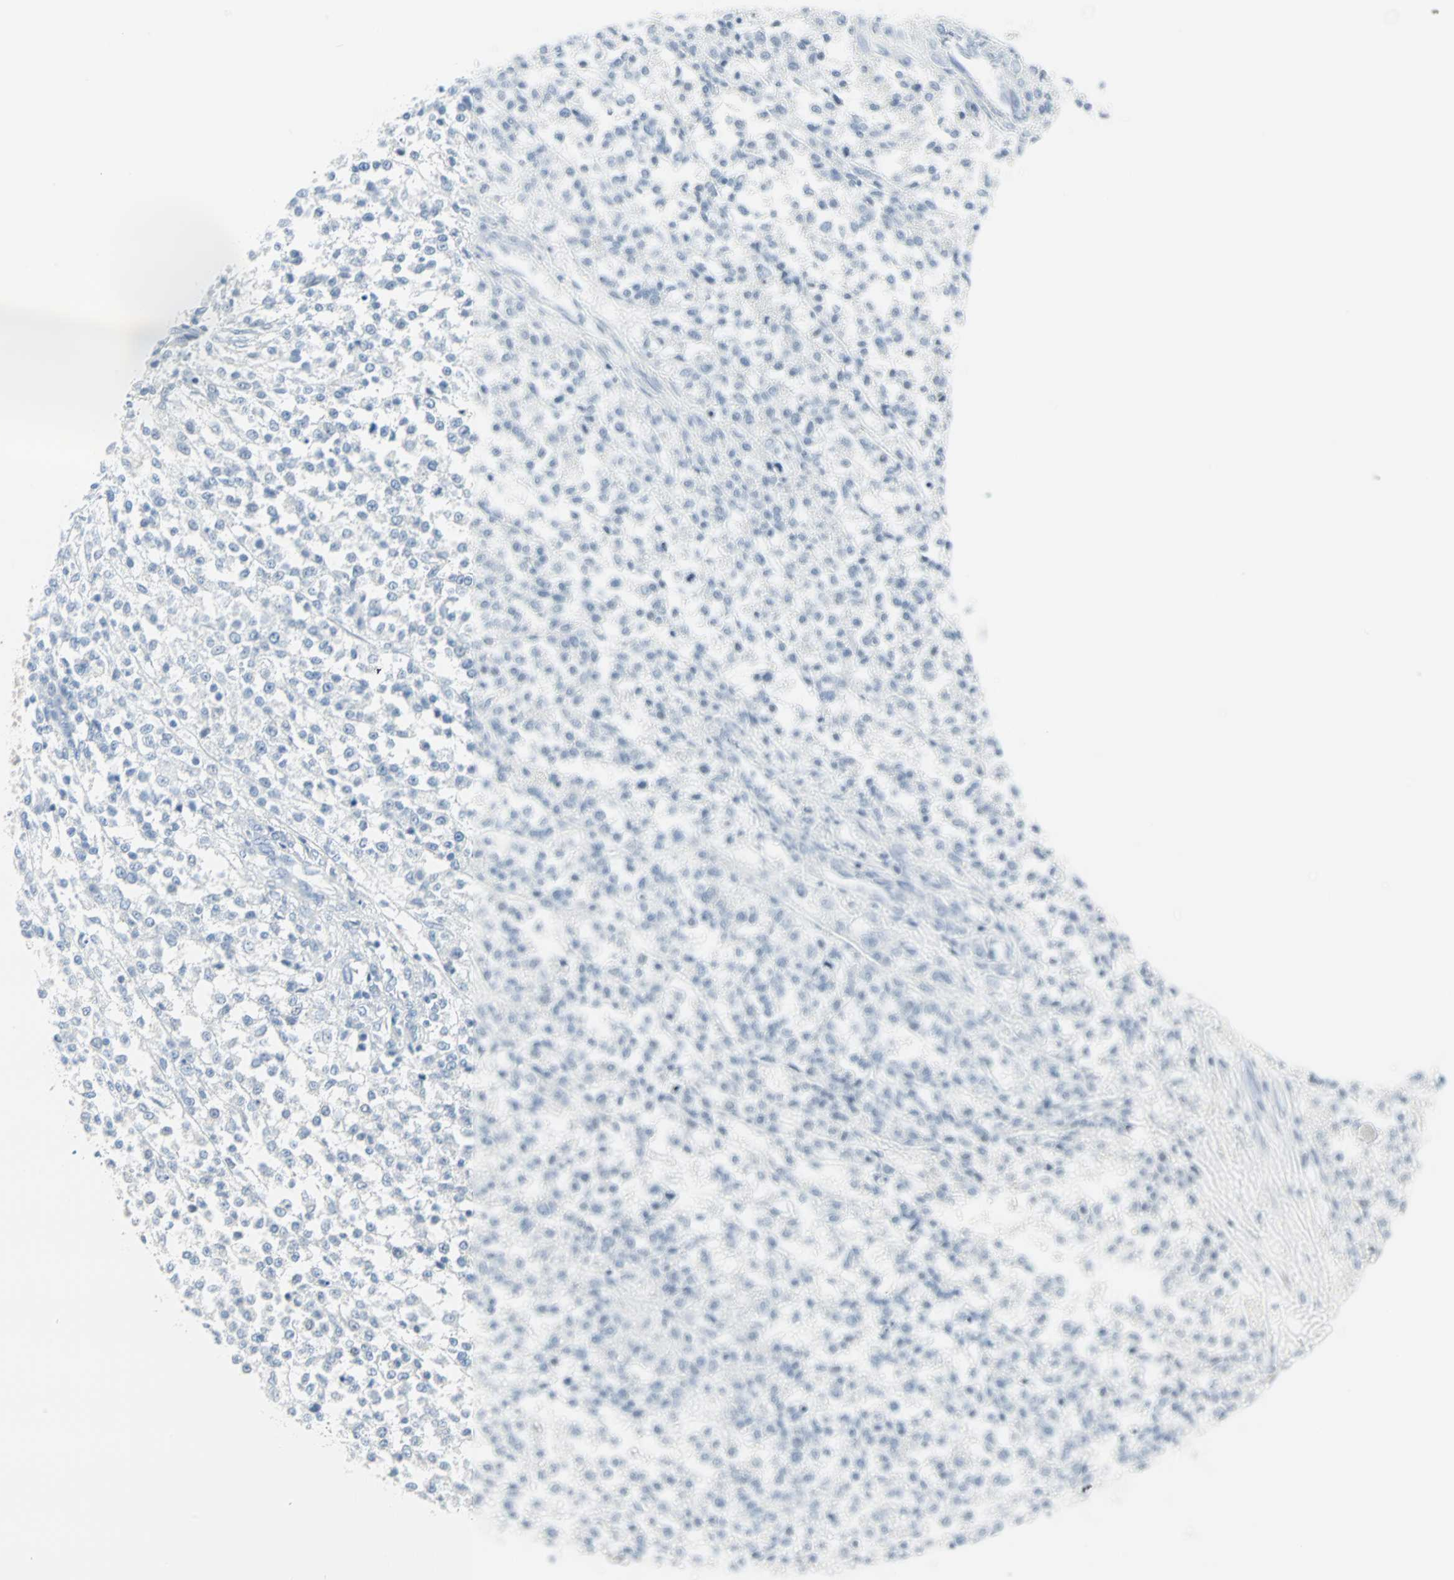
{"staining": {"intensity": "negative", "quantity": "none", "location": "none"}, "tissue": "testis cancer", "cell_type": "Tumor cells", "image_type": "cancer", "snomed": [{"axis": "morphology", "description": "Seminoma, NOS"}, {"axis": "topography", "description": "Testis"}], "caption": "Immunohistochemistry histopathology image of human testis seminoma stained for a protein (brown), which reveals no positivity in tumor cells.", "gene": "STX1A", "patient": {"sex": "male", "age": 59}}